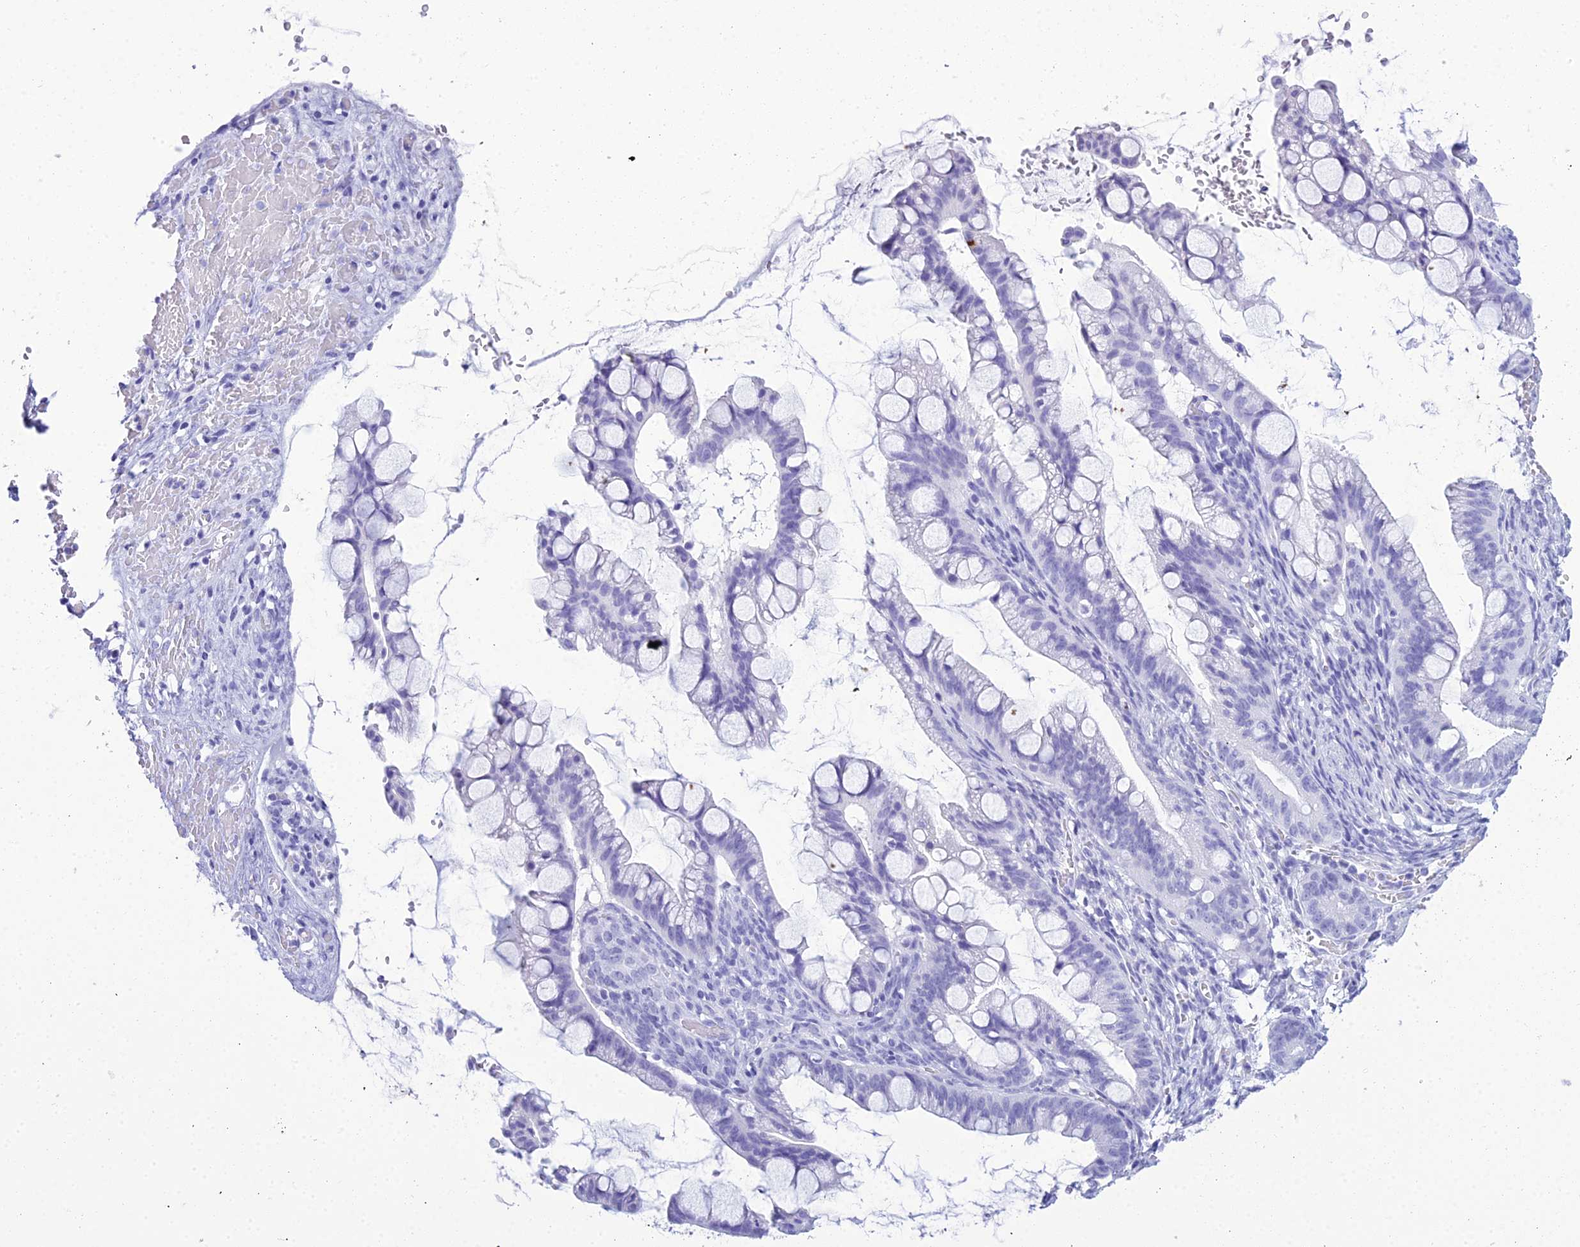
{"staining": {"intensity": "negative", "quantity": "none", "location": "none"}, "tissue": "ovarian cancer", "cell_type": "Tumor cells", "image_type": "cancer", "snomed": [{"axis": "morphology", "description": "Cystadenocarcinoma, mucinous, NOS"}, {"axis": "topography", "description": "Ovary"}], "caption": "An immunohistochemistry image of ovarian cancer (mucinous cystadenocarcinoma) is shown. There is no staining in tumor cells of ovarian cancer (mucinous cystadenocarcinoma).", "gene": "ZNF442", "patient": {"sex": "female", "age": 73}}